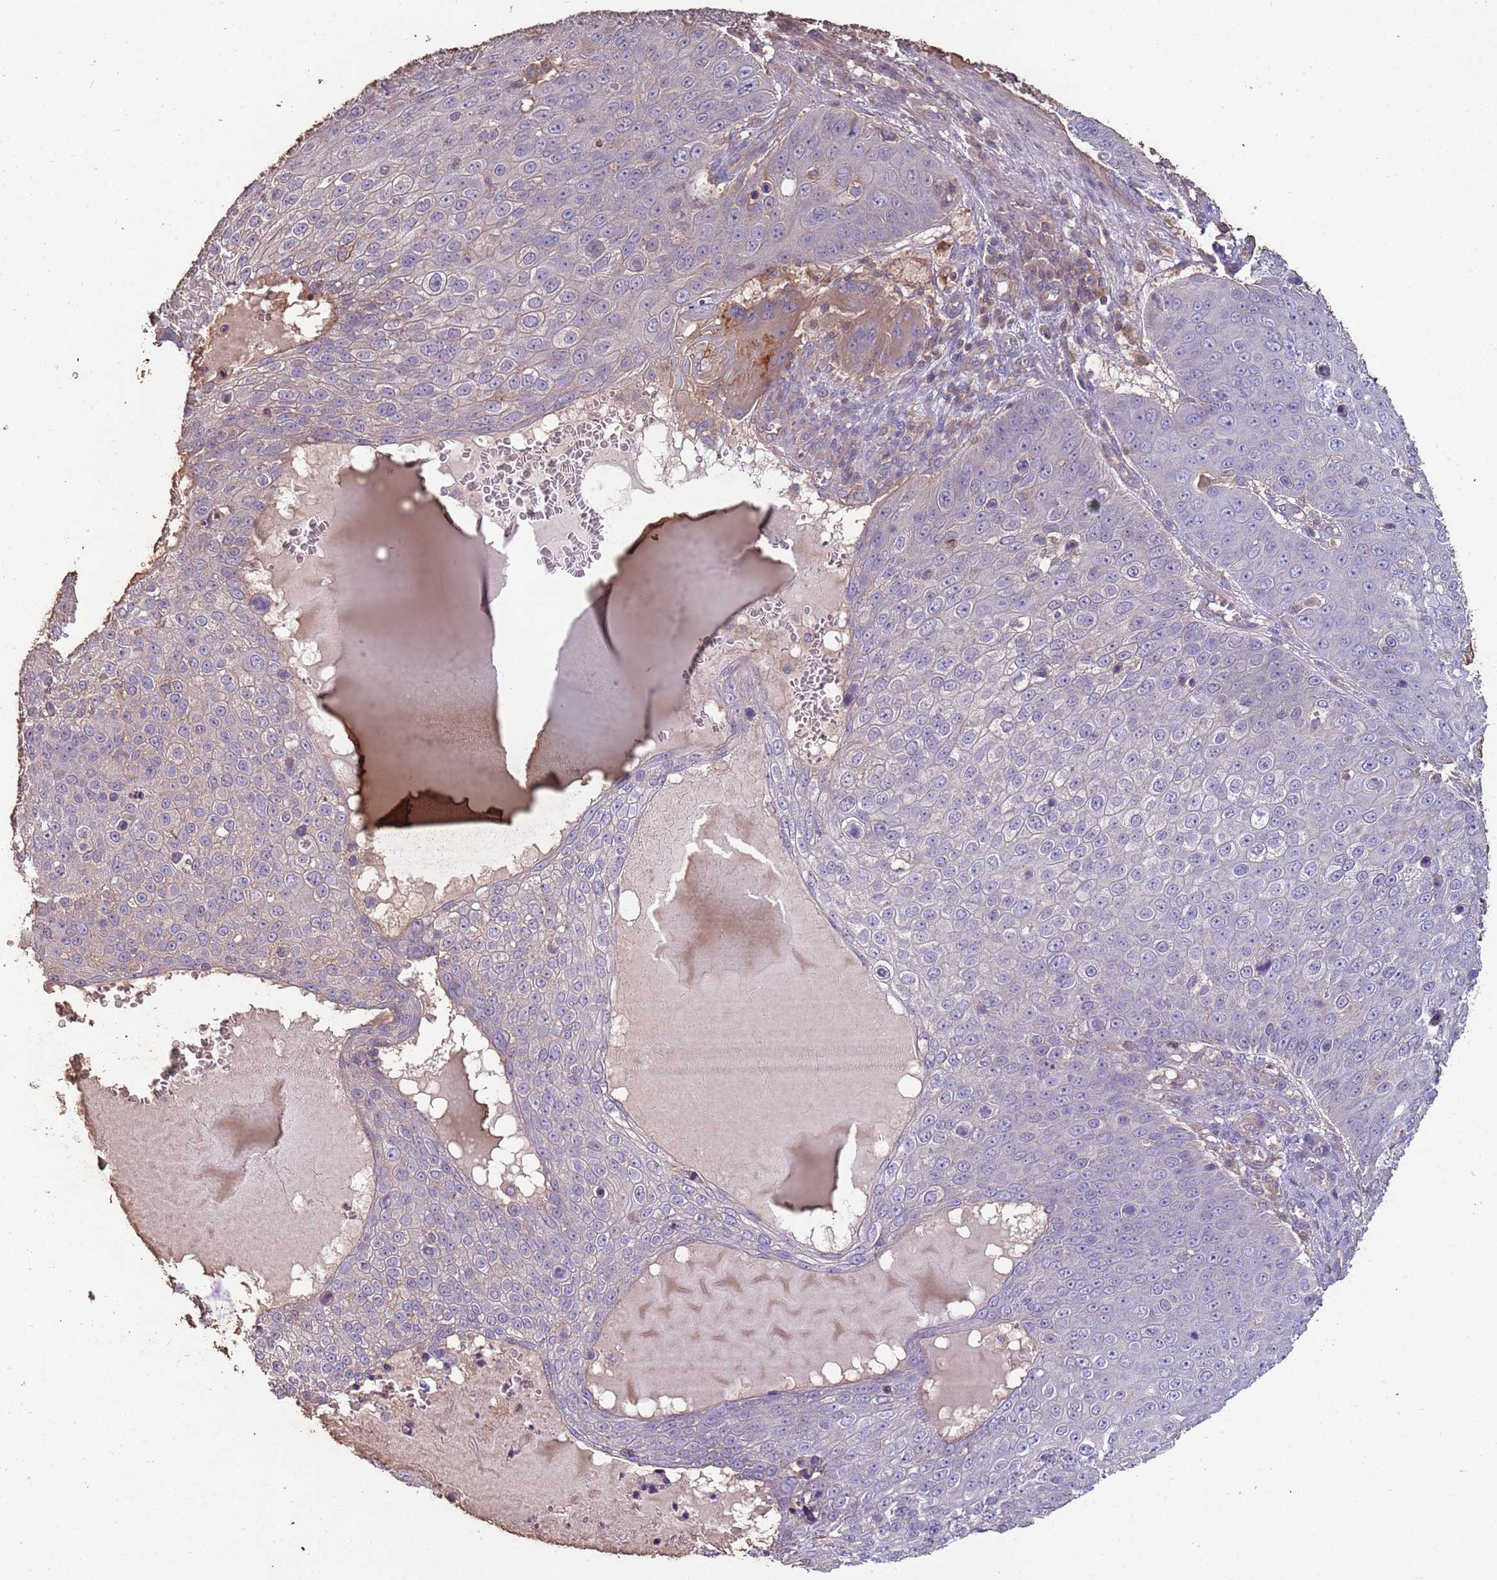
{"staining": {"intensity": "weak", "quantity": "<25%", "location": "cytoplasmic/membranous"}, "tissue": "skin cancer", "cell_type": "Tumor cells", "image_type": "cancer", "snomed": [{"axis": "morphology", "description": "Squamous cell carcinoma, NOS"}, {"axis": "topography", "description": "Skin"}], "caption": "The photomicrograph demonstrates no significant expression in tumor cells of skin squamous cell carcinoma. The staining was performed using DAB (3,3'-diaminobenzidine) to visualize the protein expression in brown, while the nuclei were stained in blue with hematoxylin (Magnification: 20x).", "gene": "FECH", "patient": {"sex": "male", "age": 71}}